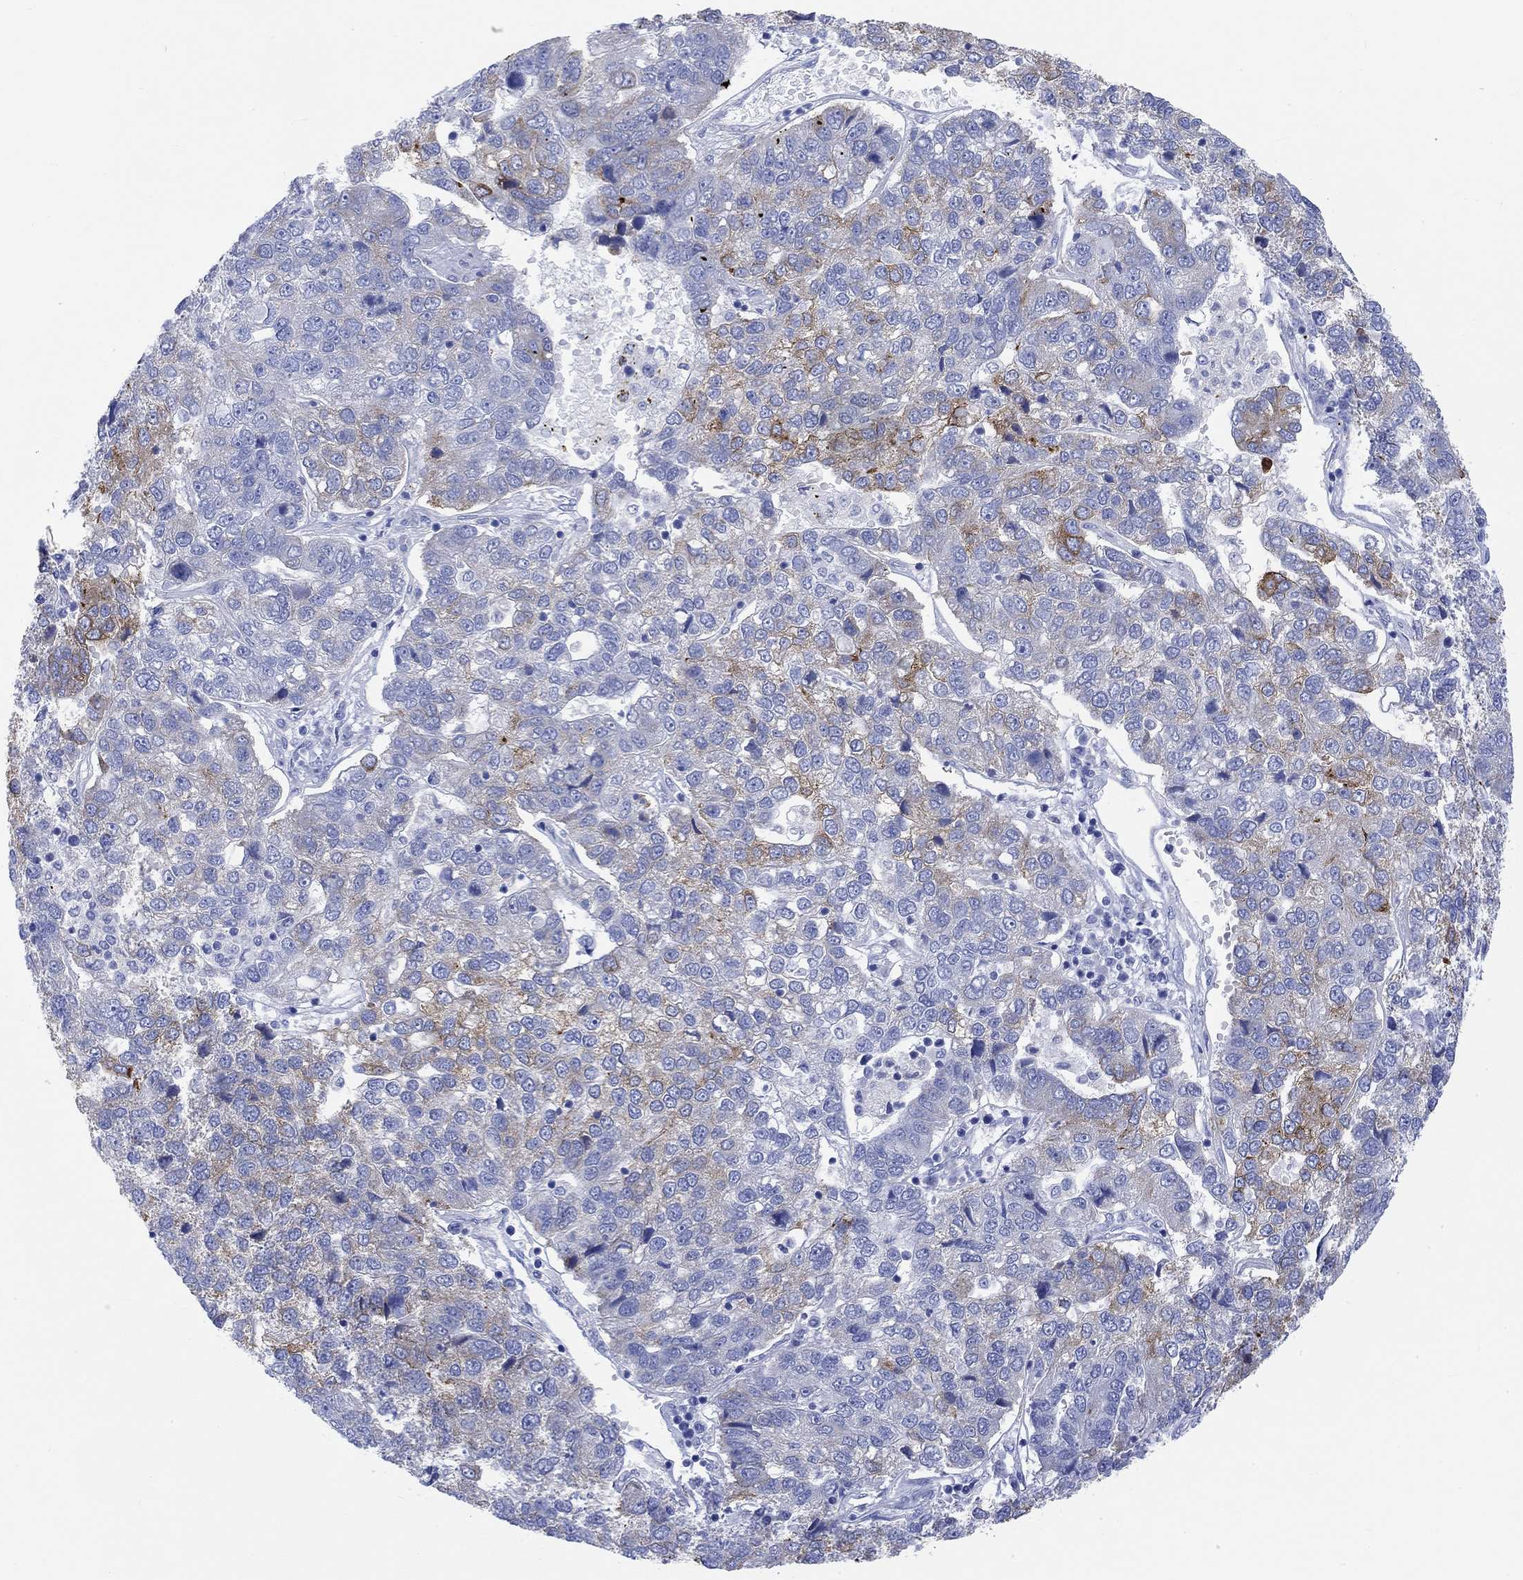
{"staining": {"intensity": "strong", "quantity": "<25%", "location": "cytoplasmic/membranous"}, "tissue": "pancreatic cancer", "cell_type": "Tumor cells", "image_type": "cancer", "snomed": [{"axis": "morphology", "description": "Adenocarcinoma, NOS"}, {"axis": "topography", "description": "Pancreas"}], "caption": "Immunohistochemical staining of pancreatic cancer exhibits strong cytoplasmic/membranous protein positivity in about <25% of tumor cells. The protein of interest is stained brown, and the nuclei are stained in blue (DAB IHC with brightfield microscopy, high magnification).", "gene": "REEP6", "patient": {"sex": "female", "age": 61}}